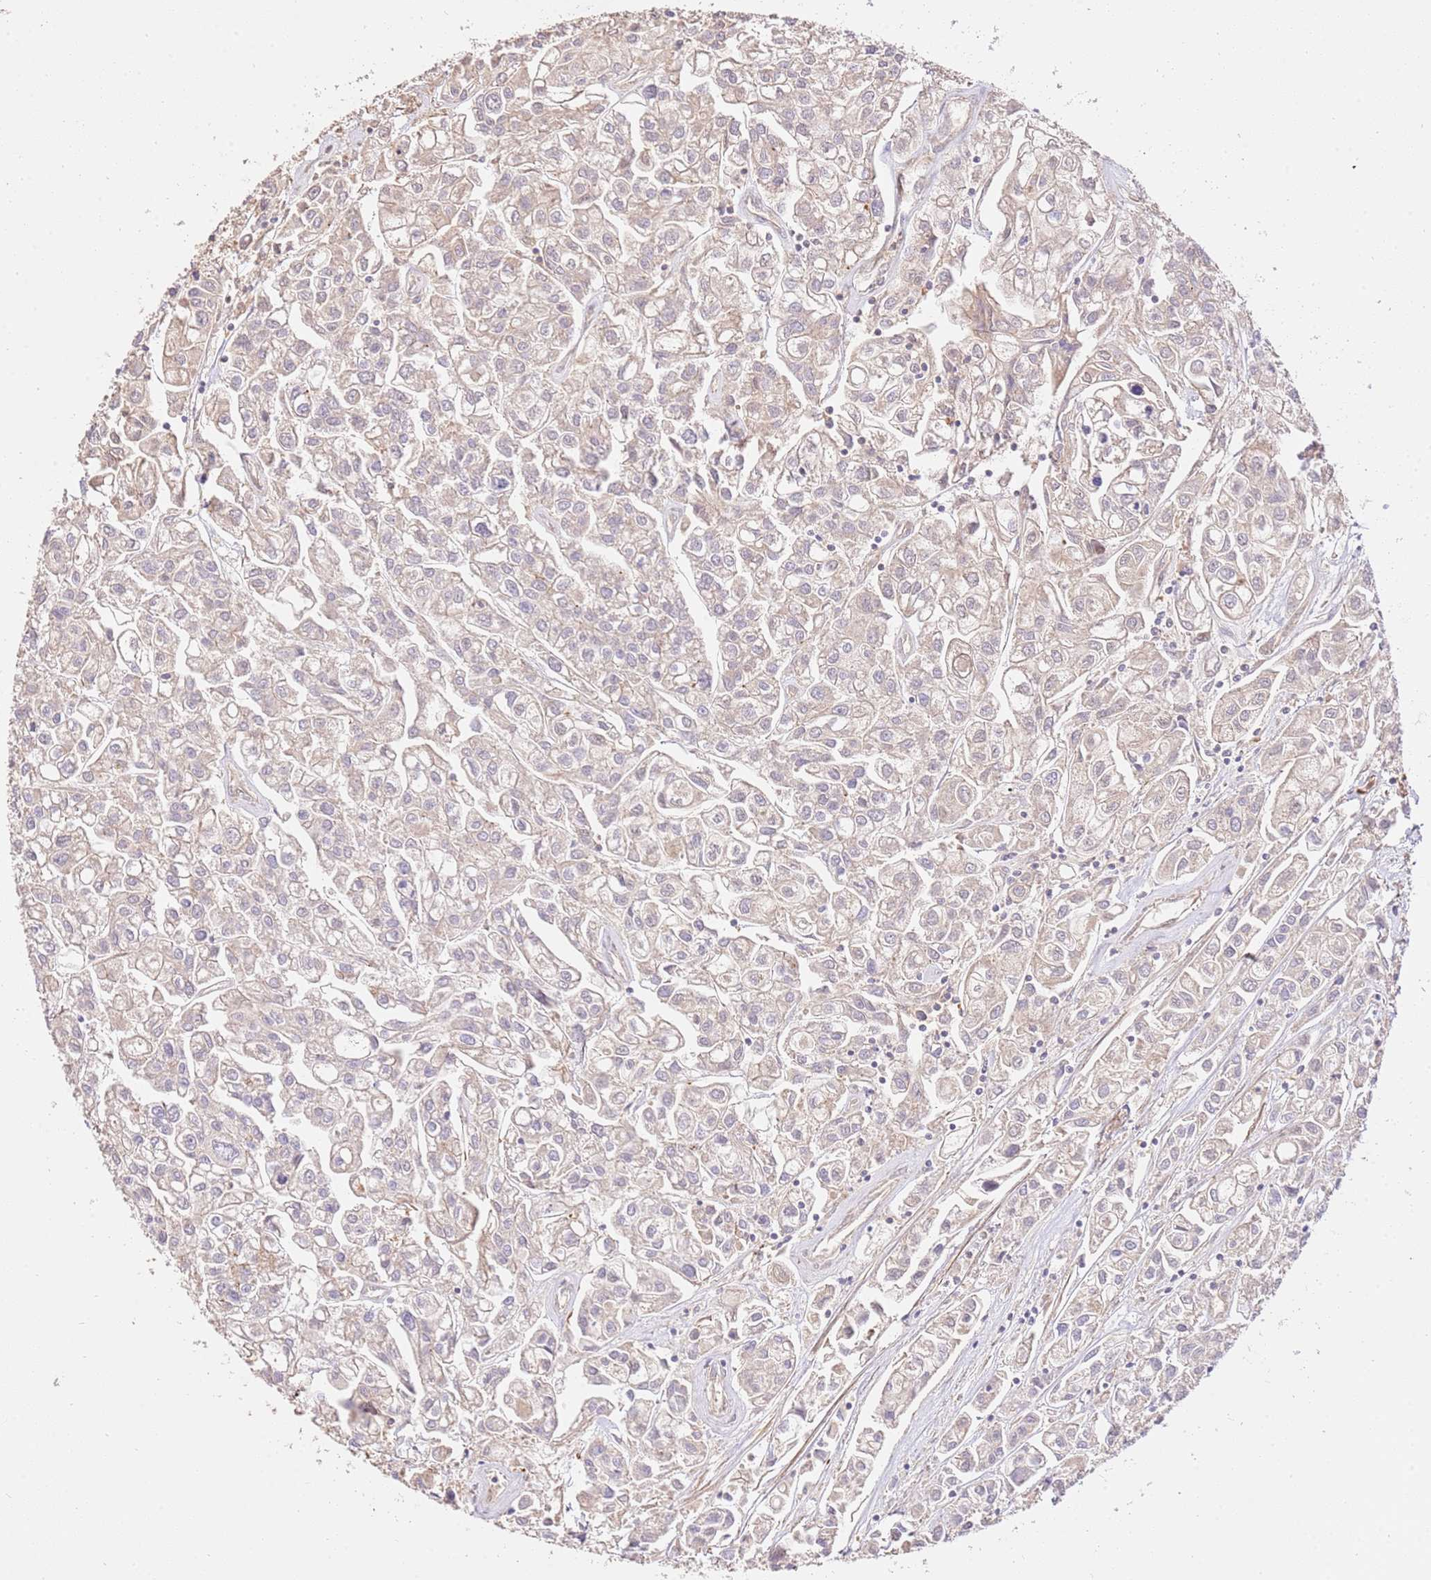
{"staining": {"intensity": "negative", "quantity": "none", "location": "none"}, "tissue": "urothelial cancer", "cell_type": "Tumor cells", "image_type": "cancer", "snomed": [{"axis": "morphology", "description": "Urothelial carcinoma, High grade"}, {"axis": "topography", "description": "Urinary bladder"}], "caption": "Urothelial cancer stained for a protein using immunohistochemistry (IHC) exhibits no positivity tumor cells.", "gene": "CEP55", "patient": {"sex": "male", "age": 67}}